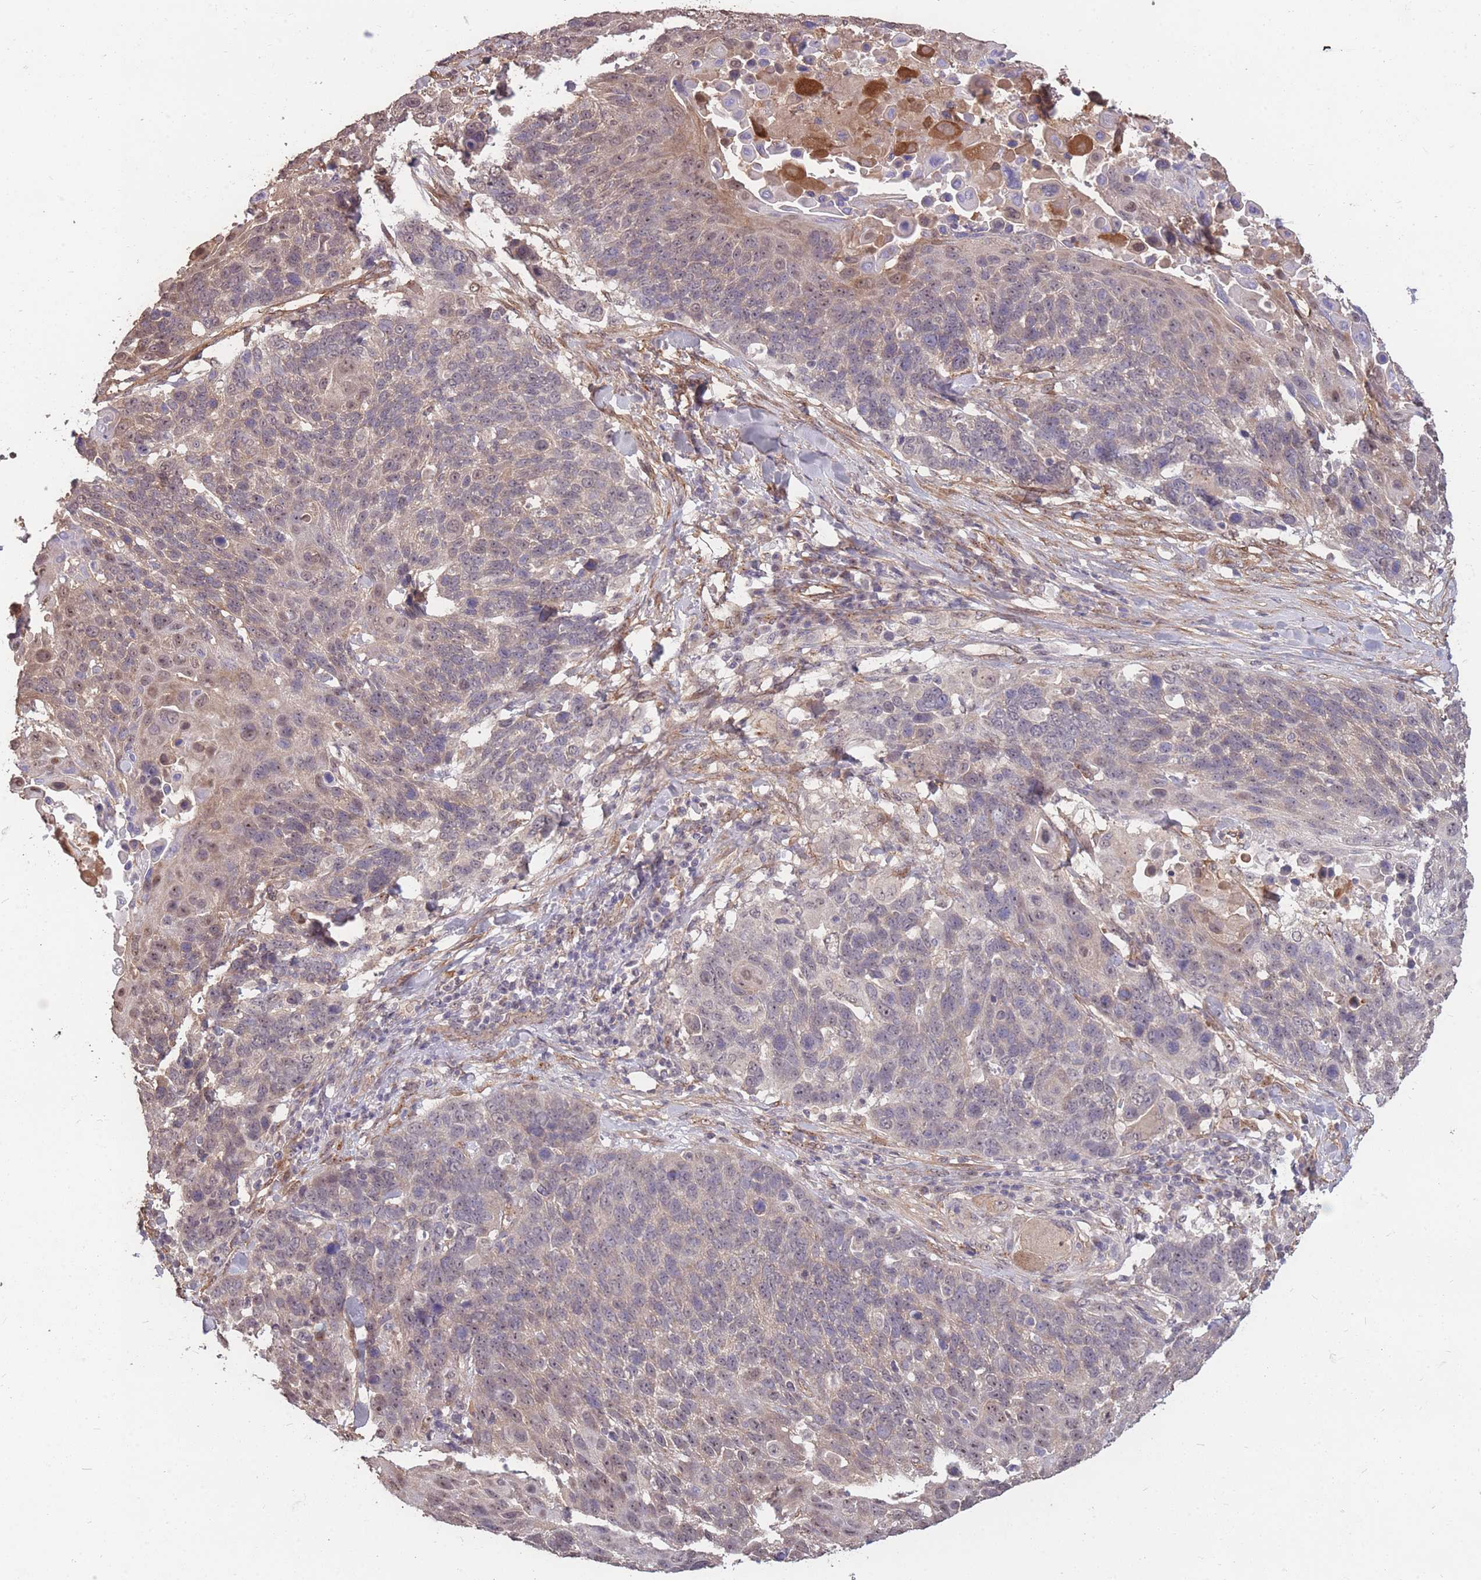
{"staining": {"intensity": "negative", "quantity": "none", "location": "none"}, "tissue": "lung cancer", "cell_type": "Tumor cells", "image_type": "cancer", "snomed": [{"axis": "morphology", "description": "Squamous cell carcinoma, NOS"}, {"axis": "topography", "description": "Lung"}], "caption": "IHC image of neoplastic tissue: lung squamous cell carcinoma stained with DAB exhibits no significant protein positivity in tumor cells.", "gene": "DYNC1LI2", "patient": {"sex": "male", "age": 66}}